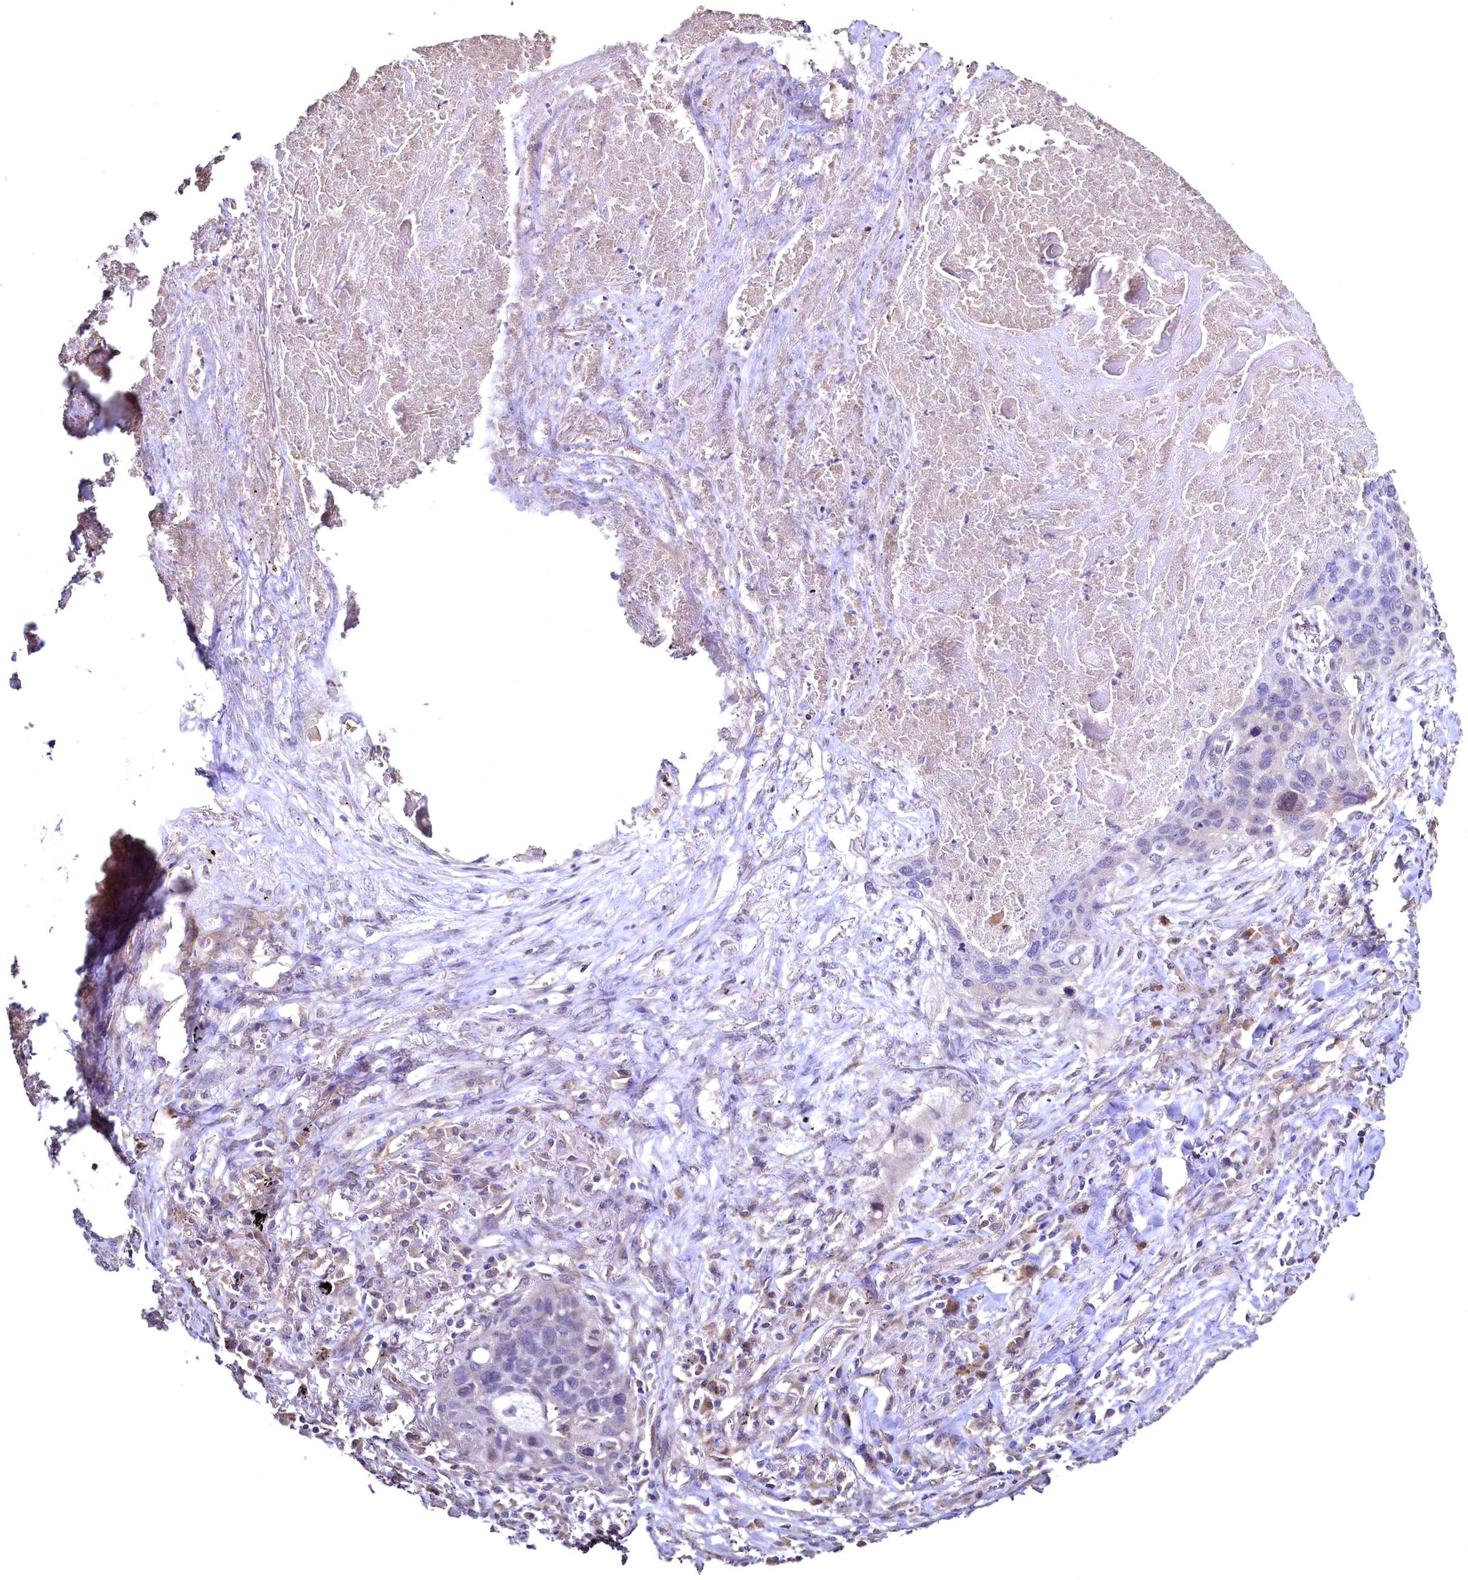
{"staining": {"intensity": "negative", "quantity": "none", "location": "none"}, "tissue": "lung cancer", "cell_type": "Tumor cells", "image_type": "cancer", "snomed": [{"axis": "morphology", "description": "Squamous cell carcinoma, NOS"}, {"axis": "topography", "description": "Lung"}], "caption": "The IHC photomicrograph has no significant positivity in tumor cells of squamous cell carcinoma (lung) tissue.", "gene": "TBCEL", "patient": {"sex": "female", "age": 63}}